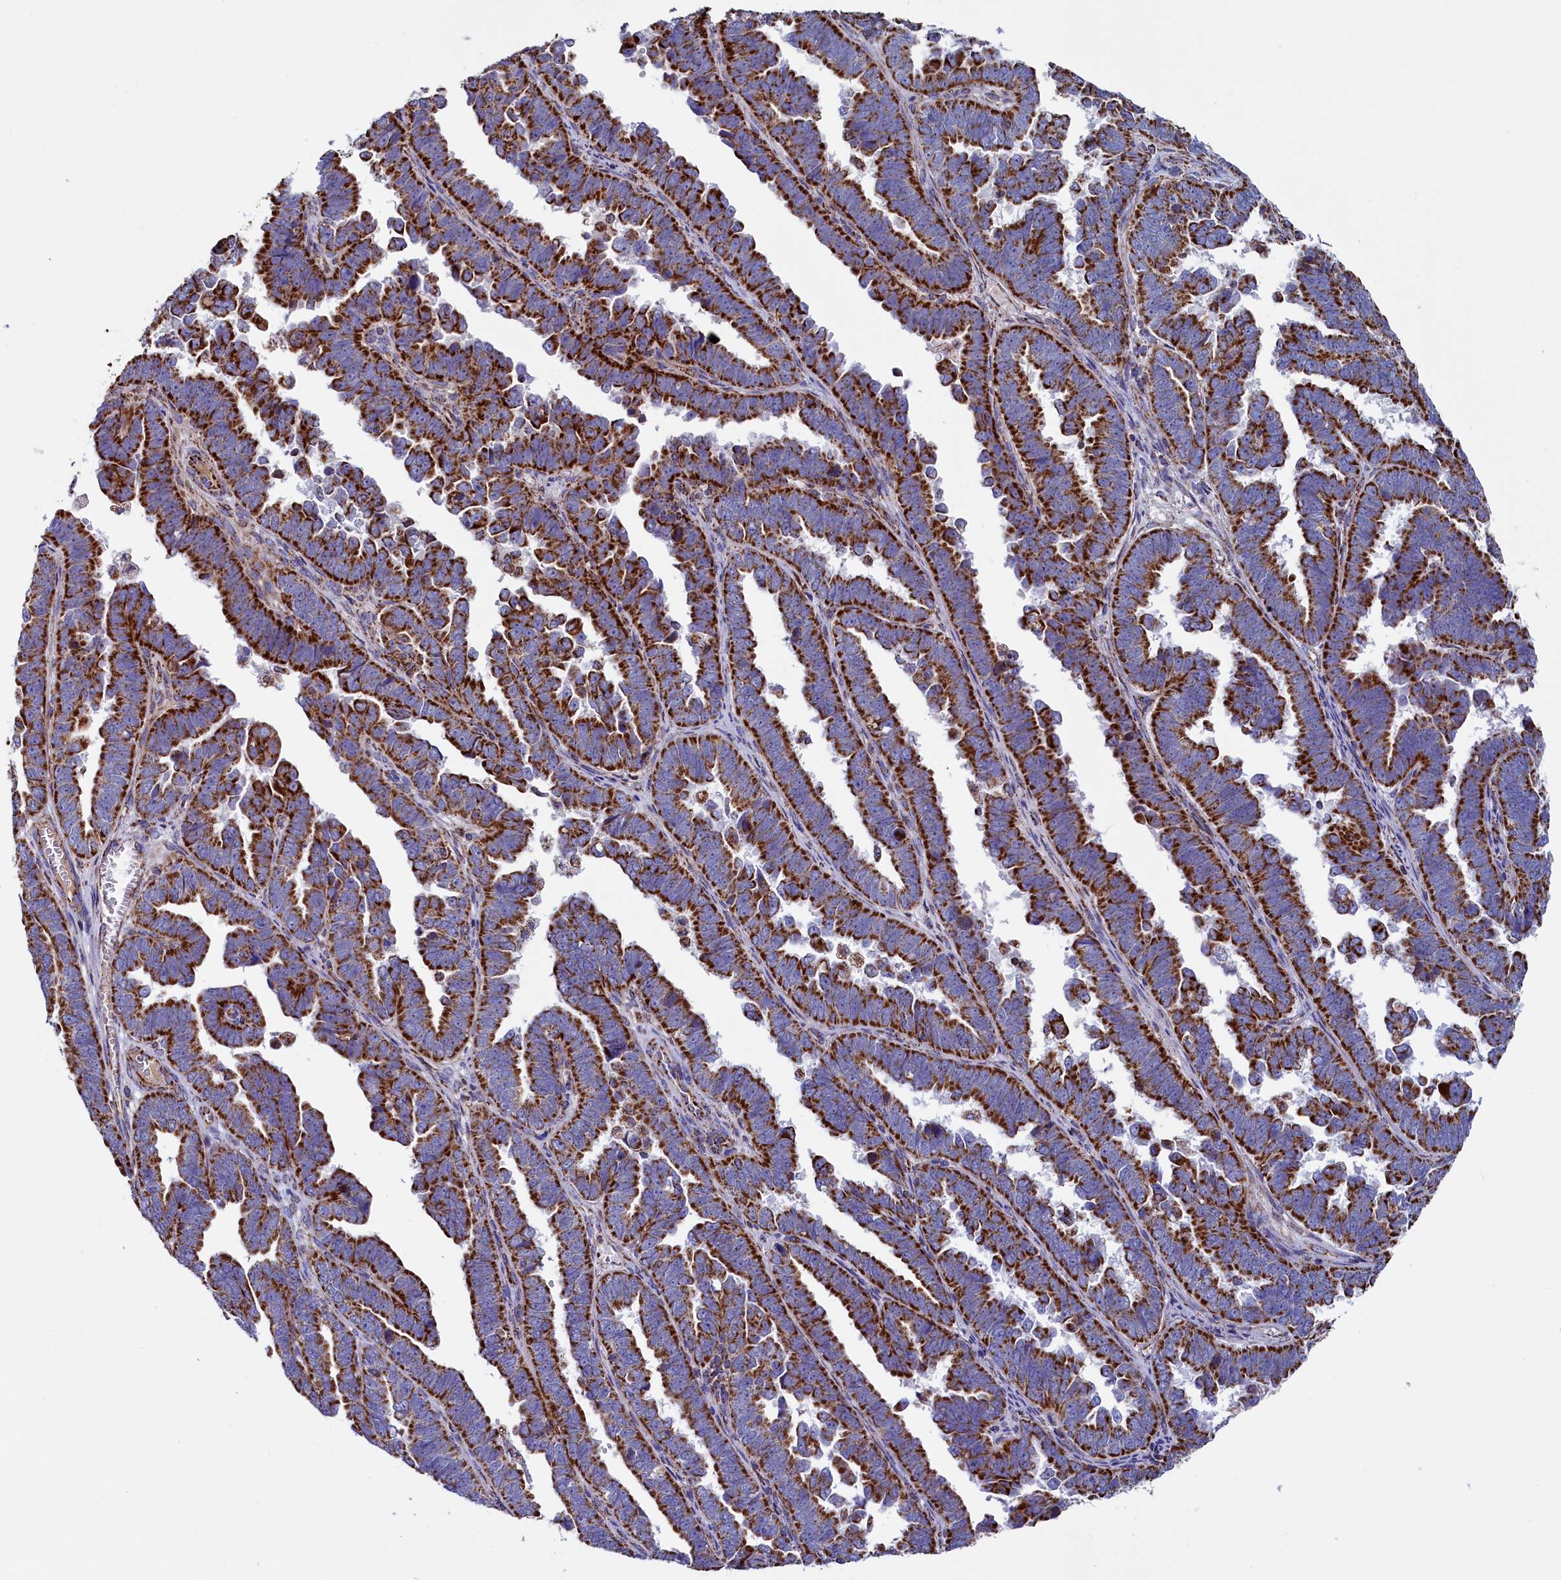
{"staining": {"intensity": "strong", "quantity": ">75%", "location": "cytoplasmic/membranous"}, "tissue": "endometrial cancer", "cell_type": "Tumor cells", "image_type": "cancer", "snomed": [{"axis": "morphology", "description": "Adenocarcinoma, NOS"}, {"axis": "topography", "description": "Endometrium"}], "caption": "Human adenocarcinoma (endometrial) stained with a protein marker demonstrates strong staining in tumor cells.", "gene": "SLC39A3", "patient": {"sex": "female", "age": 75}}